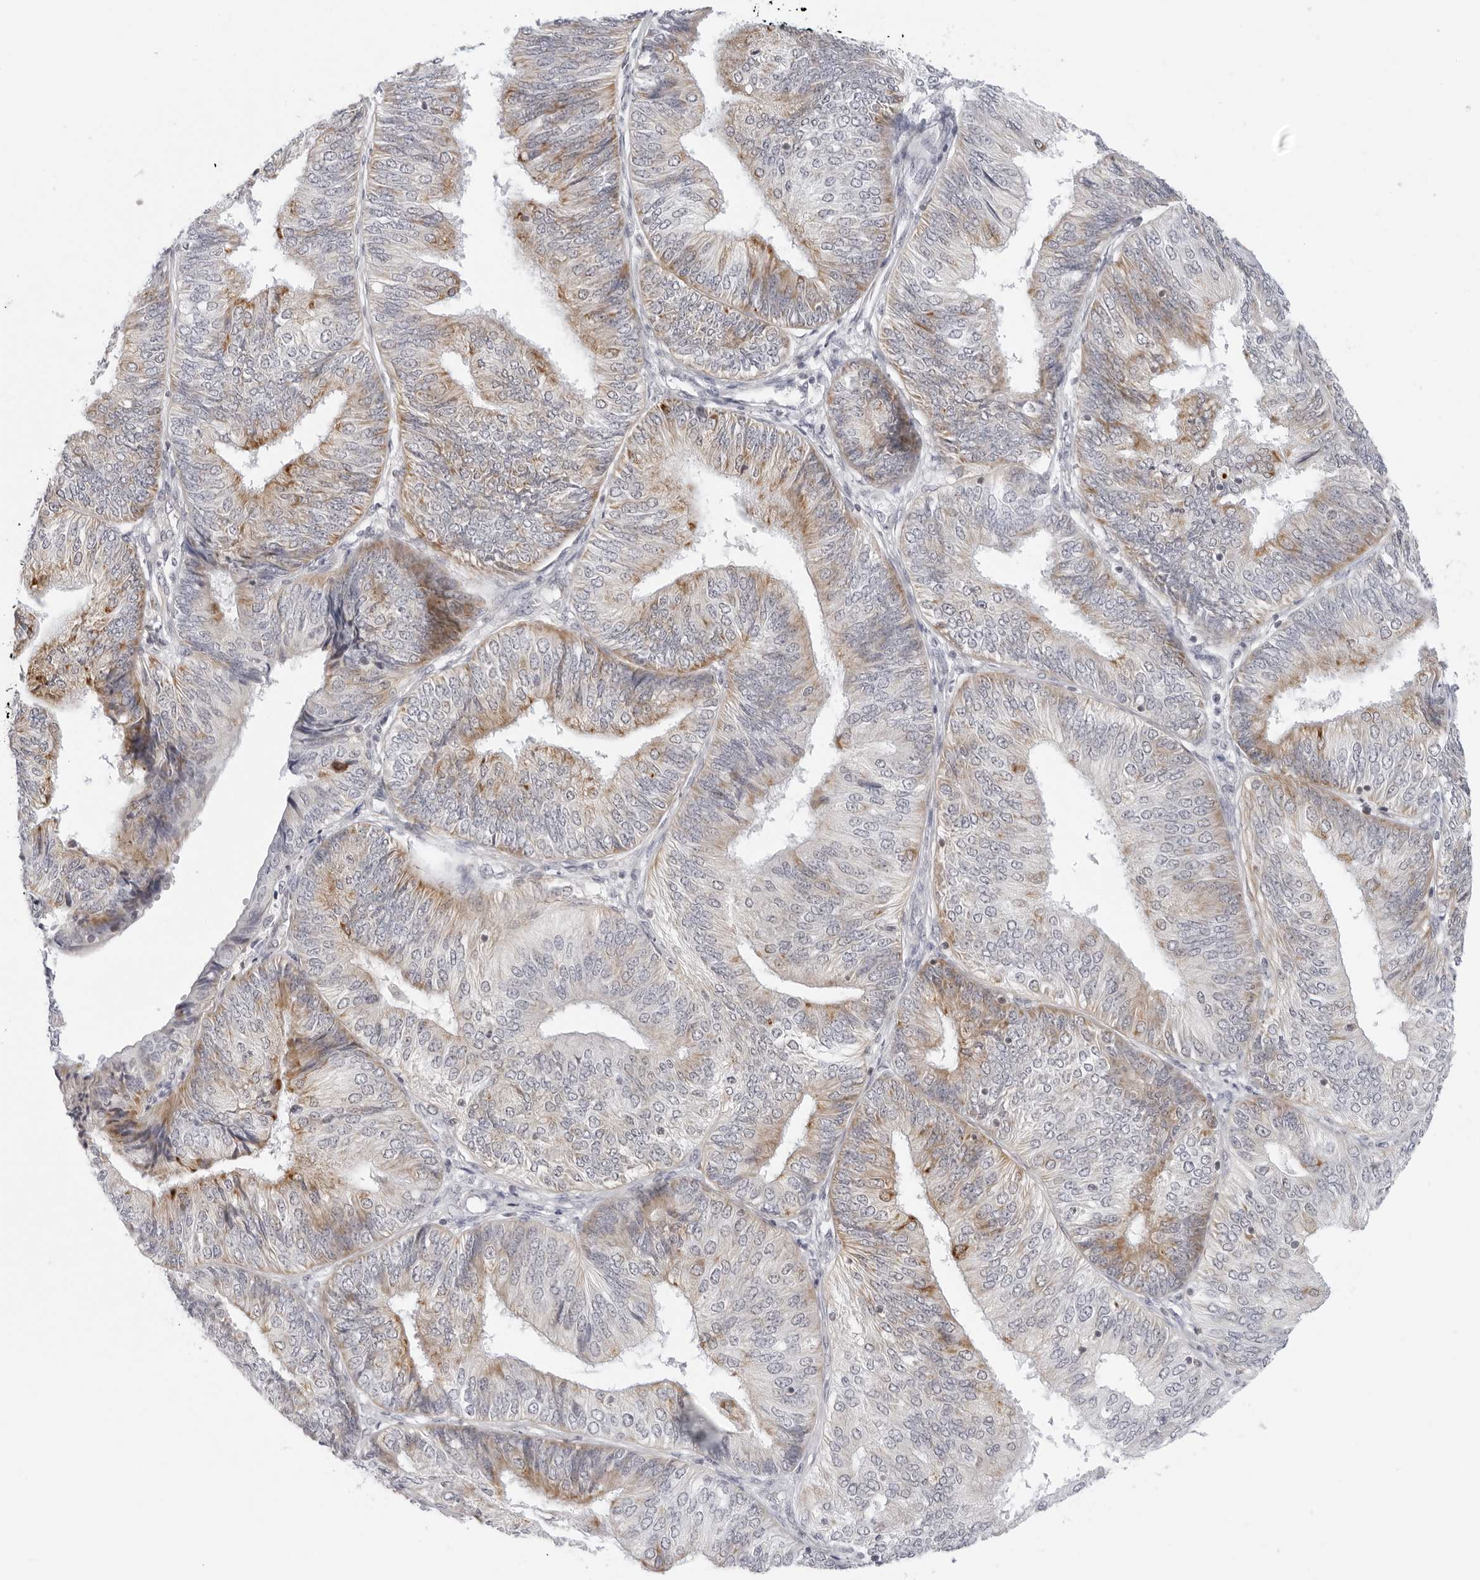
{"staining": {"intensity": "moderate", "quantity": "25%-75%", "location": "cytoplasmic/membranous"}, "tissue": "endometrial cancer", "cell_type": "Tumor cells", "image_type": "cancer", "snomed": [{"axis": "morphology", "description": "Adenocarcinoma, NOS"}, {"axis": "topography", "description": "Endometrium"}], "caption": "A medium amount of moderate cytoplasmic/membranous positivity is appreciated in approximately 25%-75% of tumor cells in endometrial cancer (adenocarcinoma) tissue.", "gene": "CIART", "patient": {"sex": "female", "age": 58}}